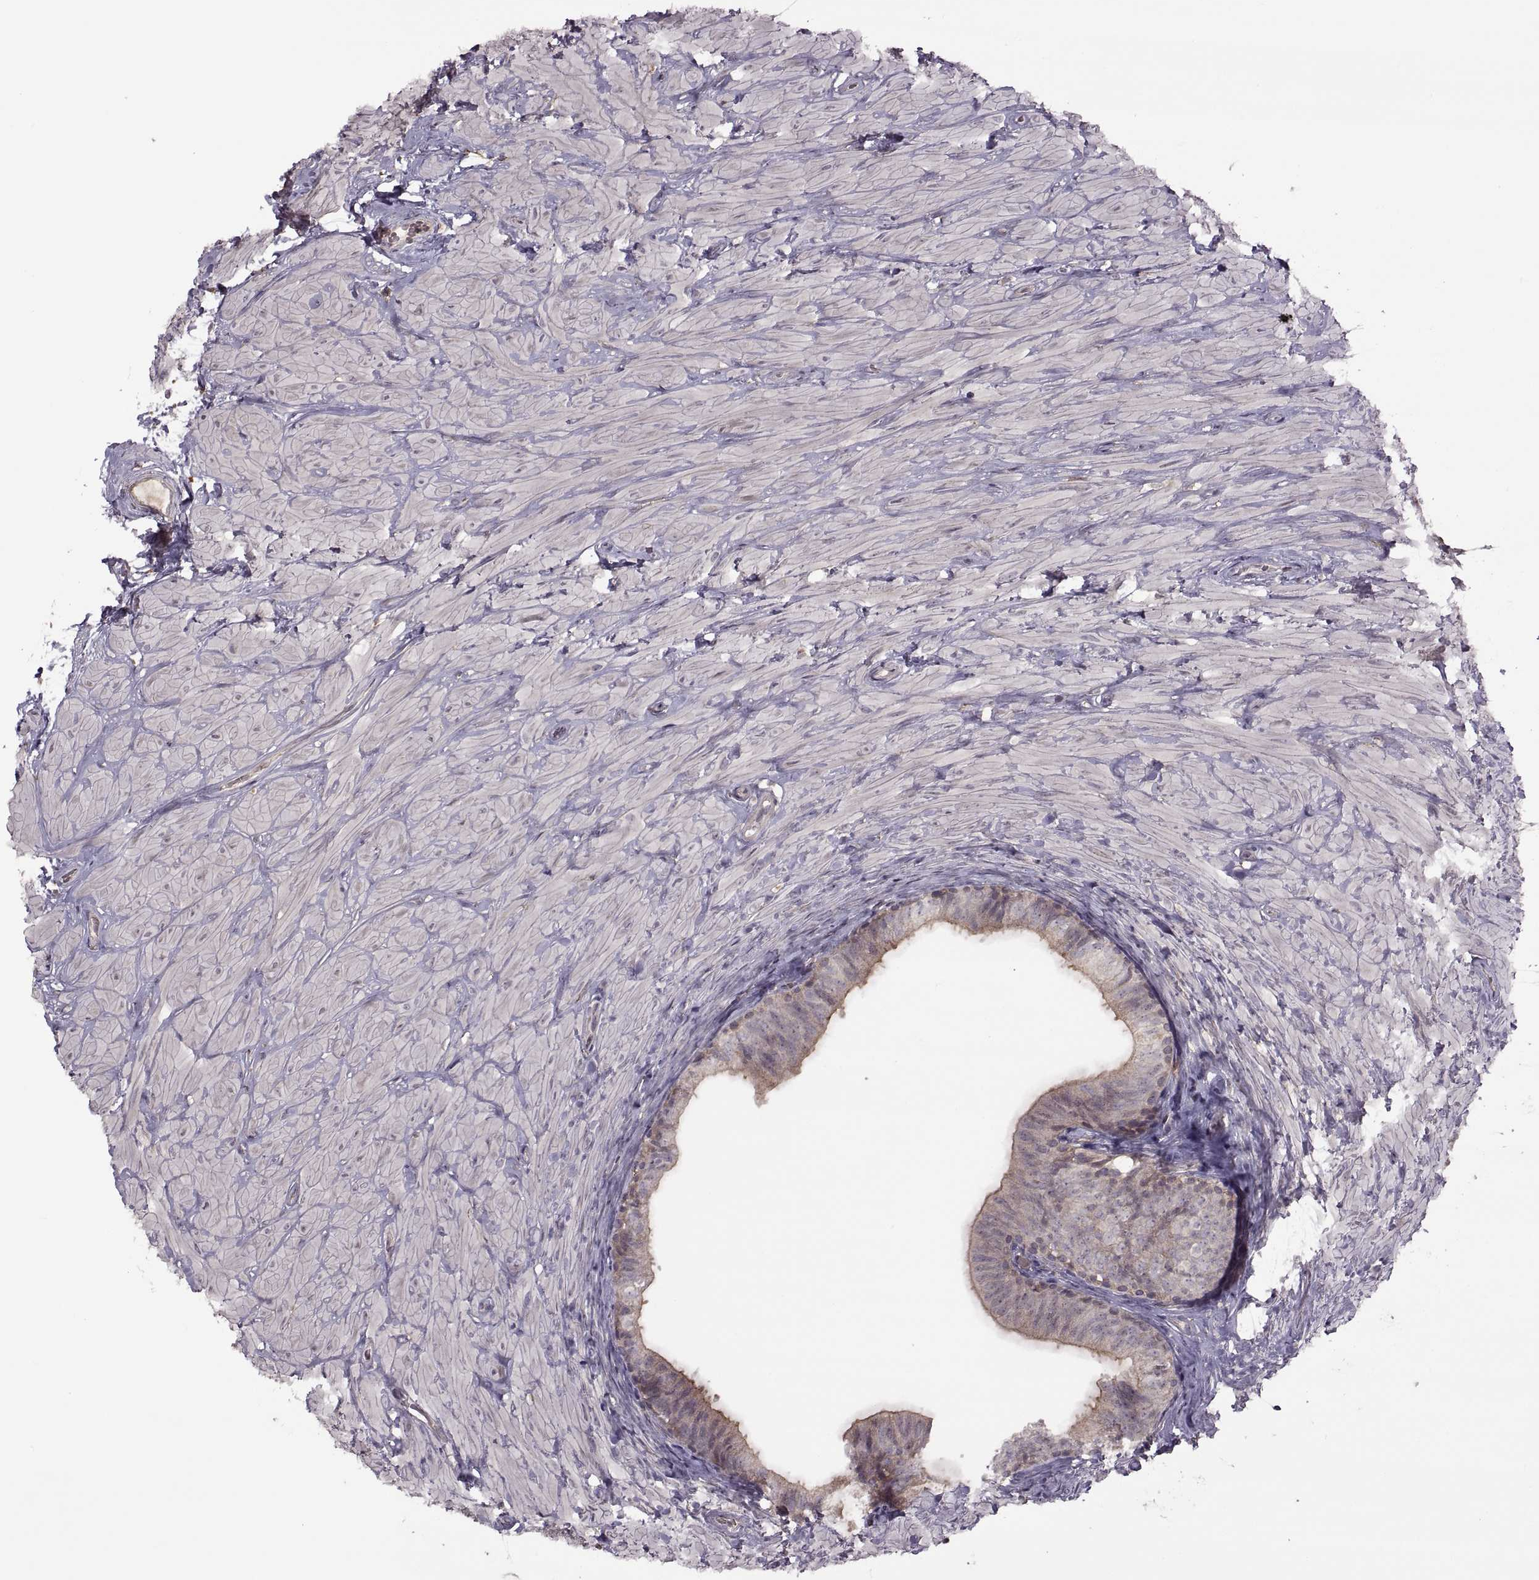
{"staining": {"intensity": "weak", "quantity": "<25%", "location": "cytoplasmic/membranous"}, "tissue": "epididymis", "cell_type": "Glandular cells", "image_type": "normal", "snomed": [{"axis": "morphology", "description": "Normal tissue, NOS"}, {"axis": "topography", "description": "Epididymis"}, {"axis": "topography", "description": "Vas deferens"}], "caption": "The IHC image has no significant staining in glandular cells of epididymis.", "gene": "PIERCE1", "patient": {"sex": "male", "age": 23}}